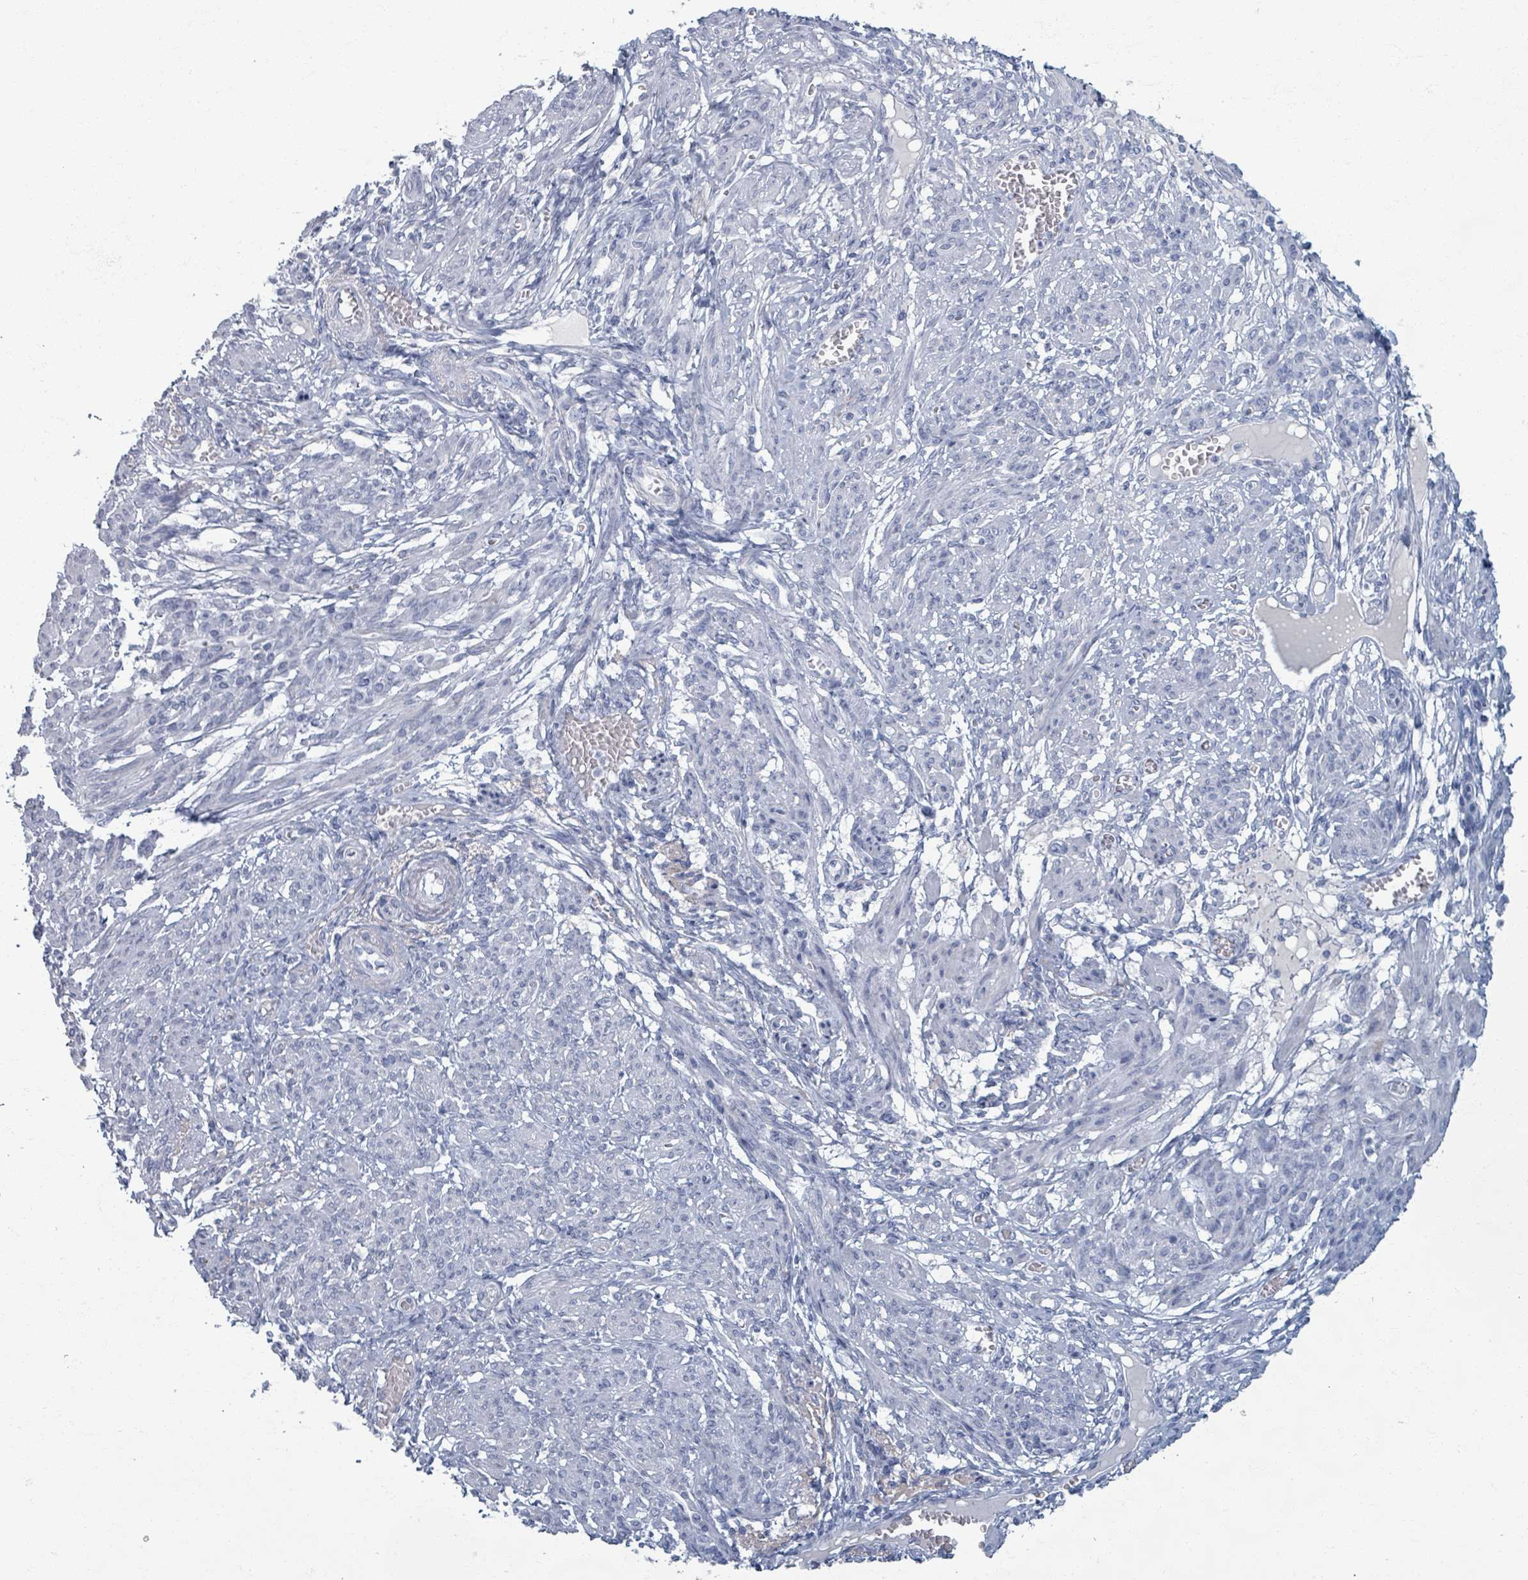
{"staining": {"intensity": "negative", "quantity": "none", "location": "none"}, "tissue": "smooth muscle", "cell_type": "Smooth muscle cells", "image_type": "normal", "snomed": [{"axis": "morphology", "description": "Normal tissue, NOS"}, {"axis": "topography", "description": "Smooth muscle"}], "caption": "Immunohistochemistry of benign smooth muscle shows no expression in smooth muscle cells.", "gene": "TAS2R1", "patient": {"sex": "female", "age": 39}}